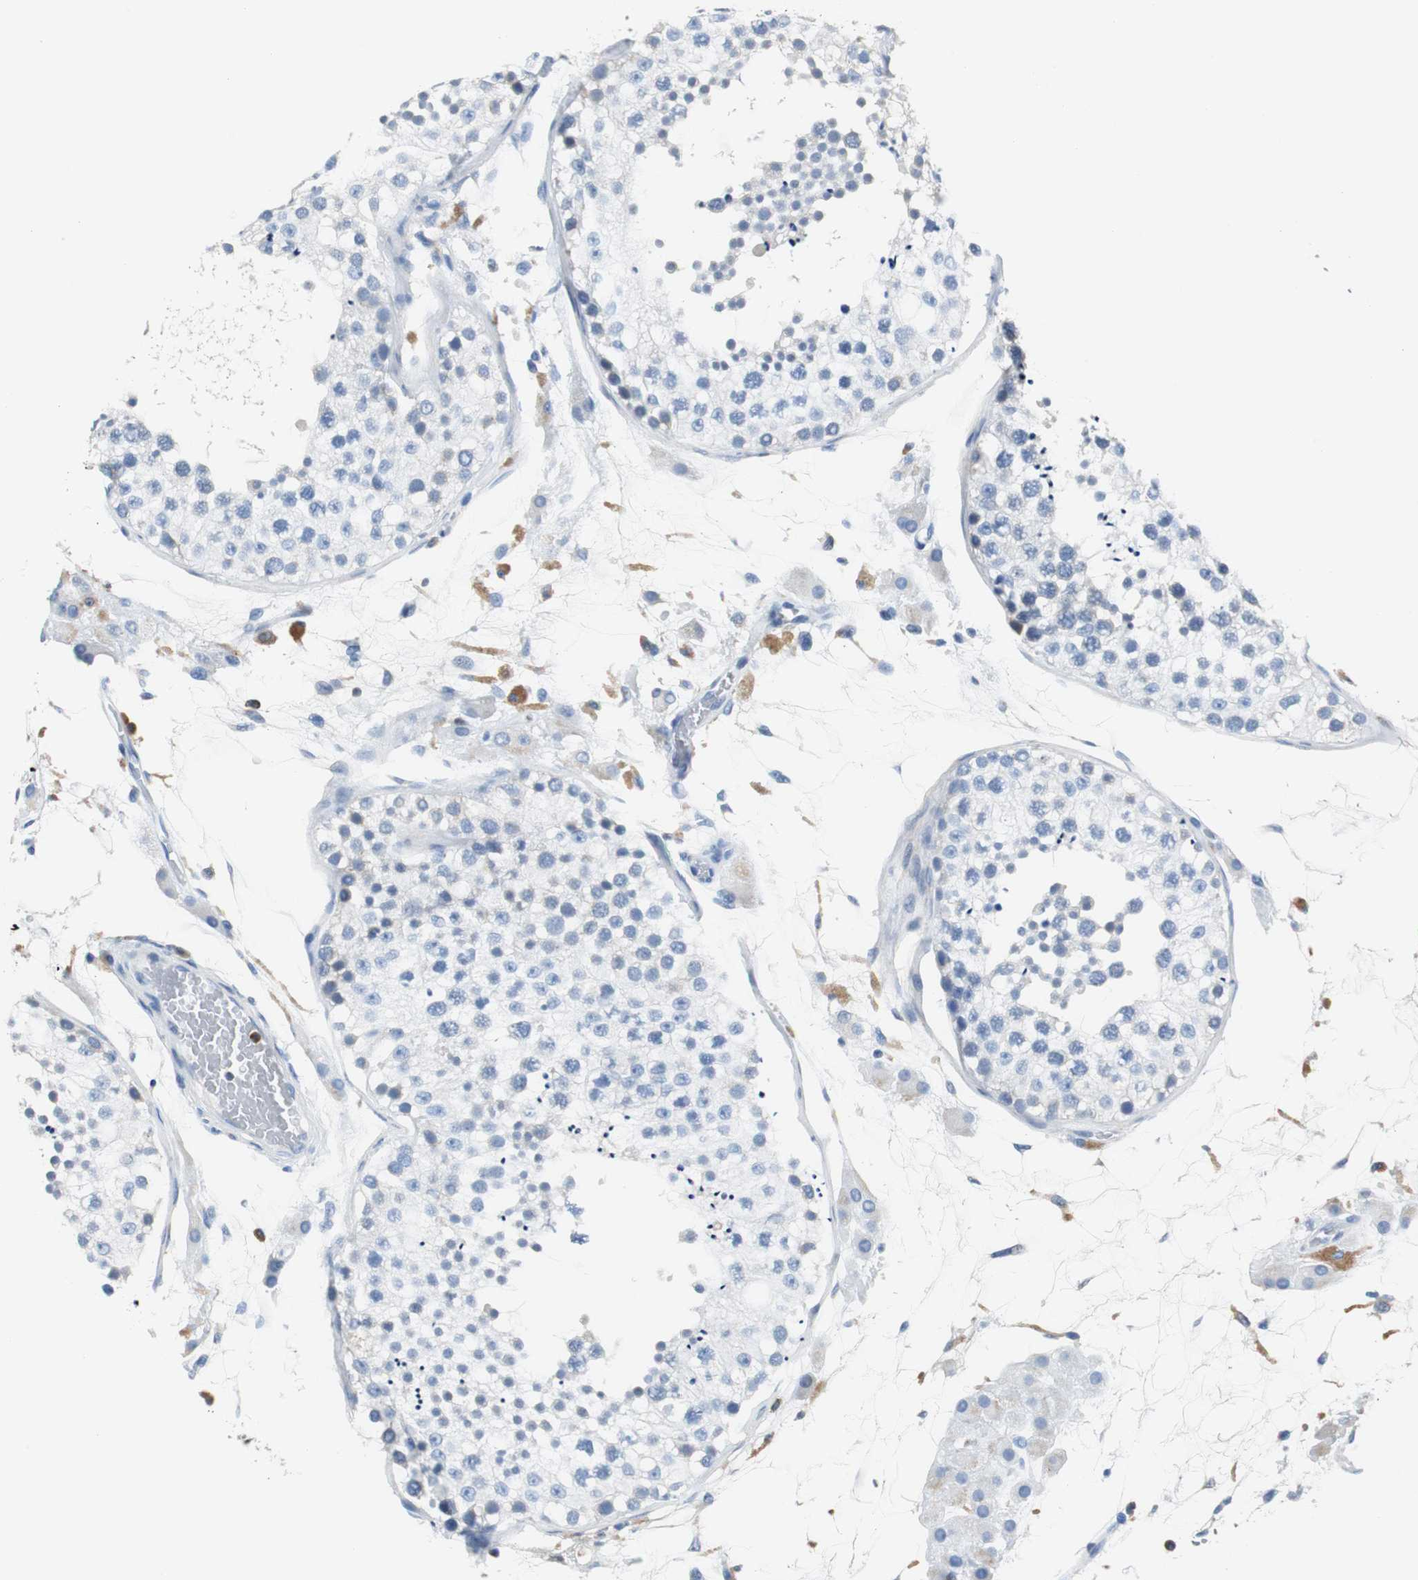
{"staining": {"intensity": "negative", "quantity": "none", "location": "none"}, "tissue": "testis", "cell_type": "Cells in seminiferous ducts", "image_type": "normal", "snomed": [{"axis": "morphology", "description": "Normal tissue, NOS"}, {"axis": "topography", "description": "Testis"}], "caption": "Immunohistochemistry image of benign testis: human testis stained with DAB demonstrates no significant protein staining in cells in seminiferous ducts.", "gene": "VAMP8", "patient": {"sex": "male", "age": 26}}